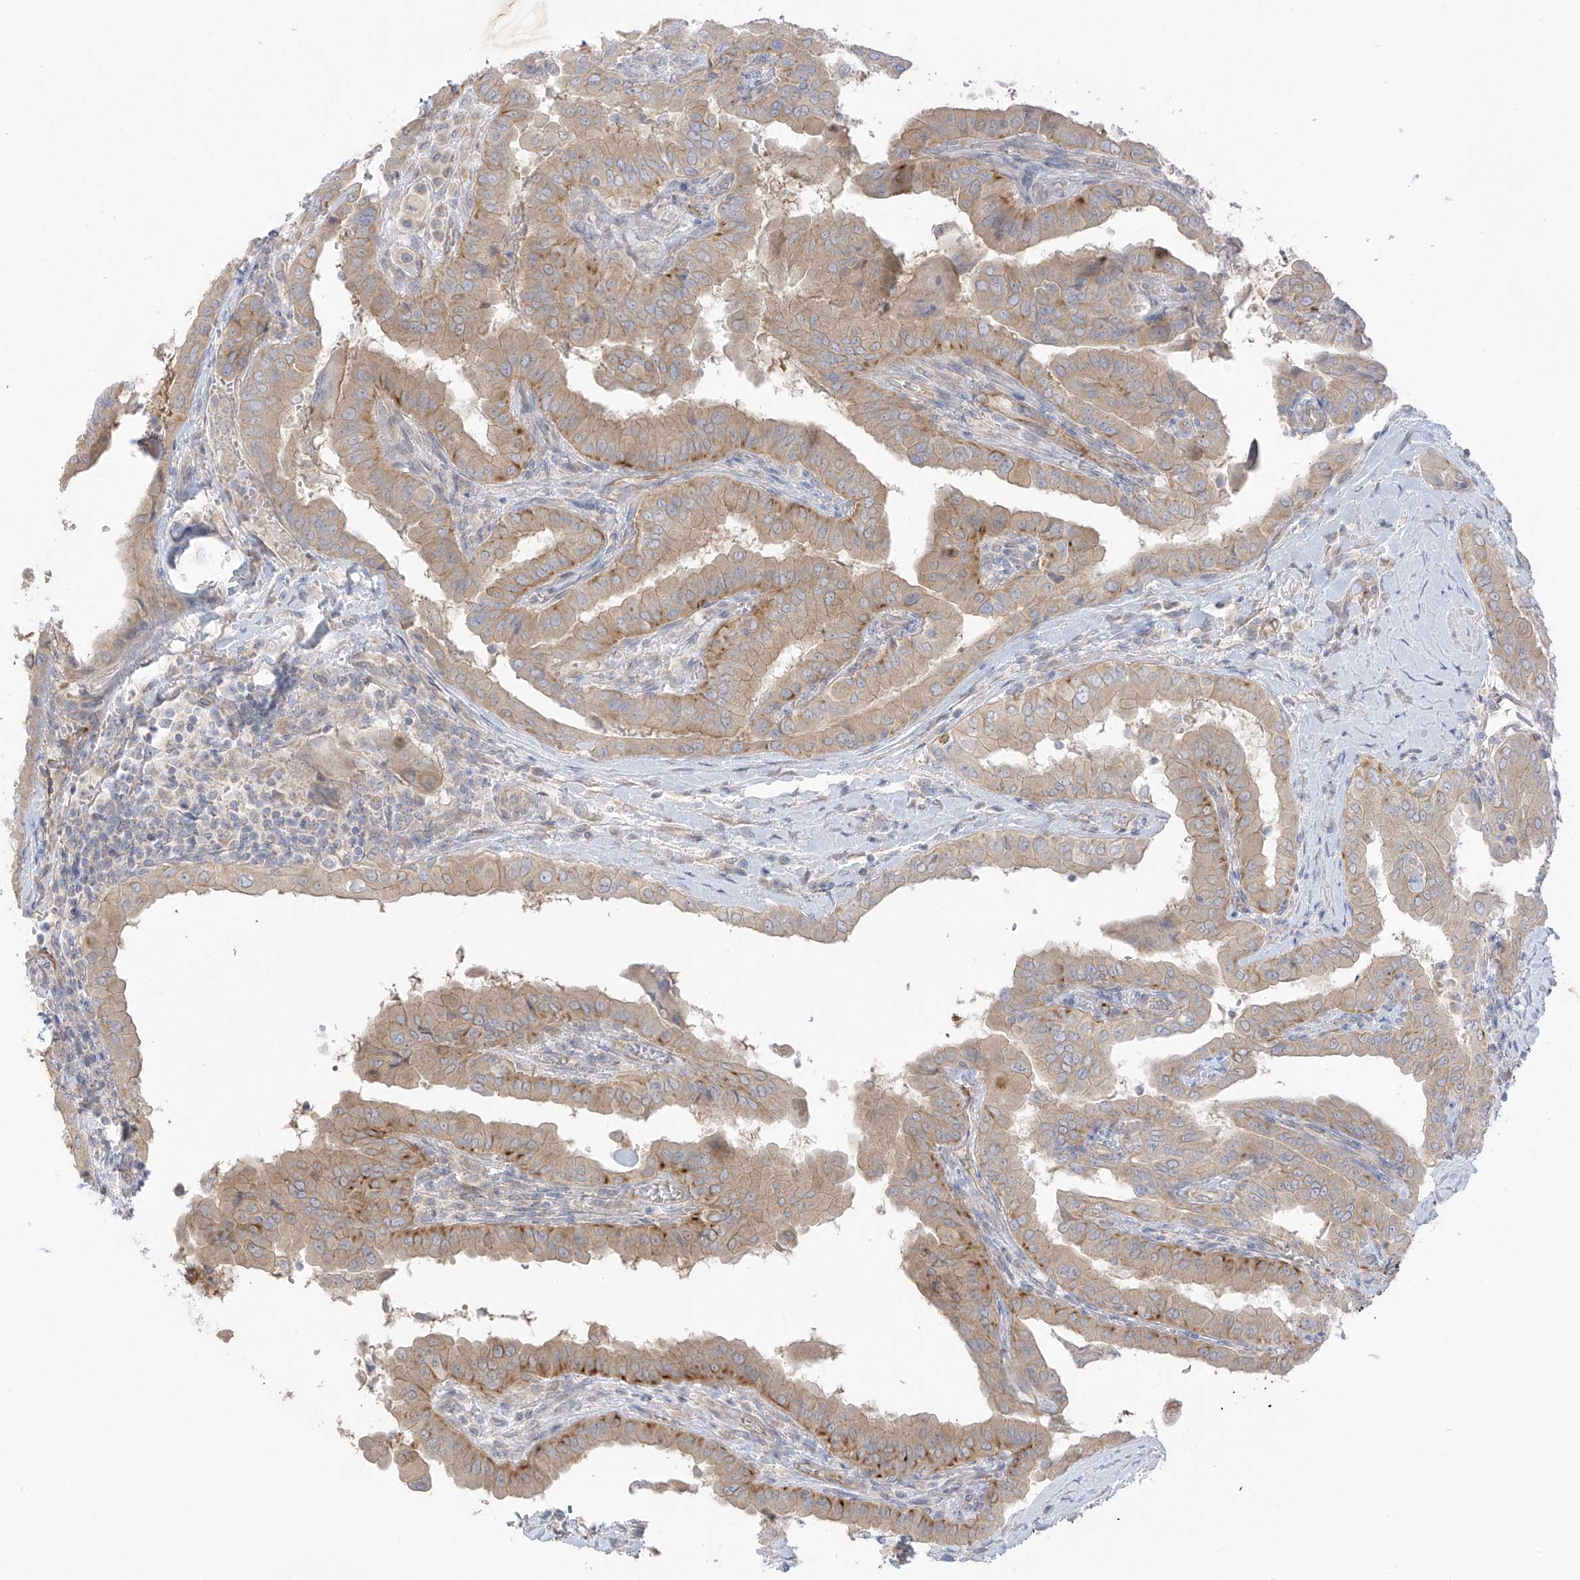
{"staining": {"intensity": "moderate", "quantity": ">75%", "location": "cytoplasmic/membranous"}, "tissue": "thyroid cancer", "cell_type": "Tumor cells", "image_type": "cancer", "snomed": [{"axis": "morphology", "description": "Papillary adenocarcinoma, NOS"}, {"axis": "topography", "description": "Thyroid gland"}], "caption": "Protein positivity by IHC reveals moderate cytoplasmic/membranous staining in about >75% of tumor cells in thyroid papillary adenocarcinoma.", "gene": "EIPR1", "patient": {"sex": "male", "age": 33}}